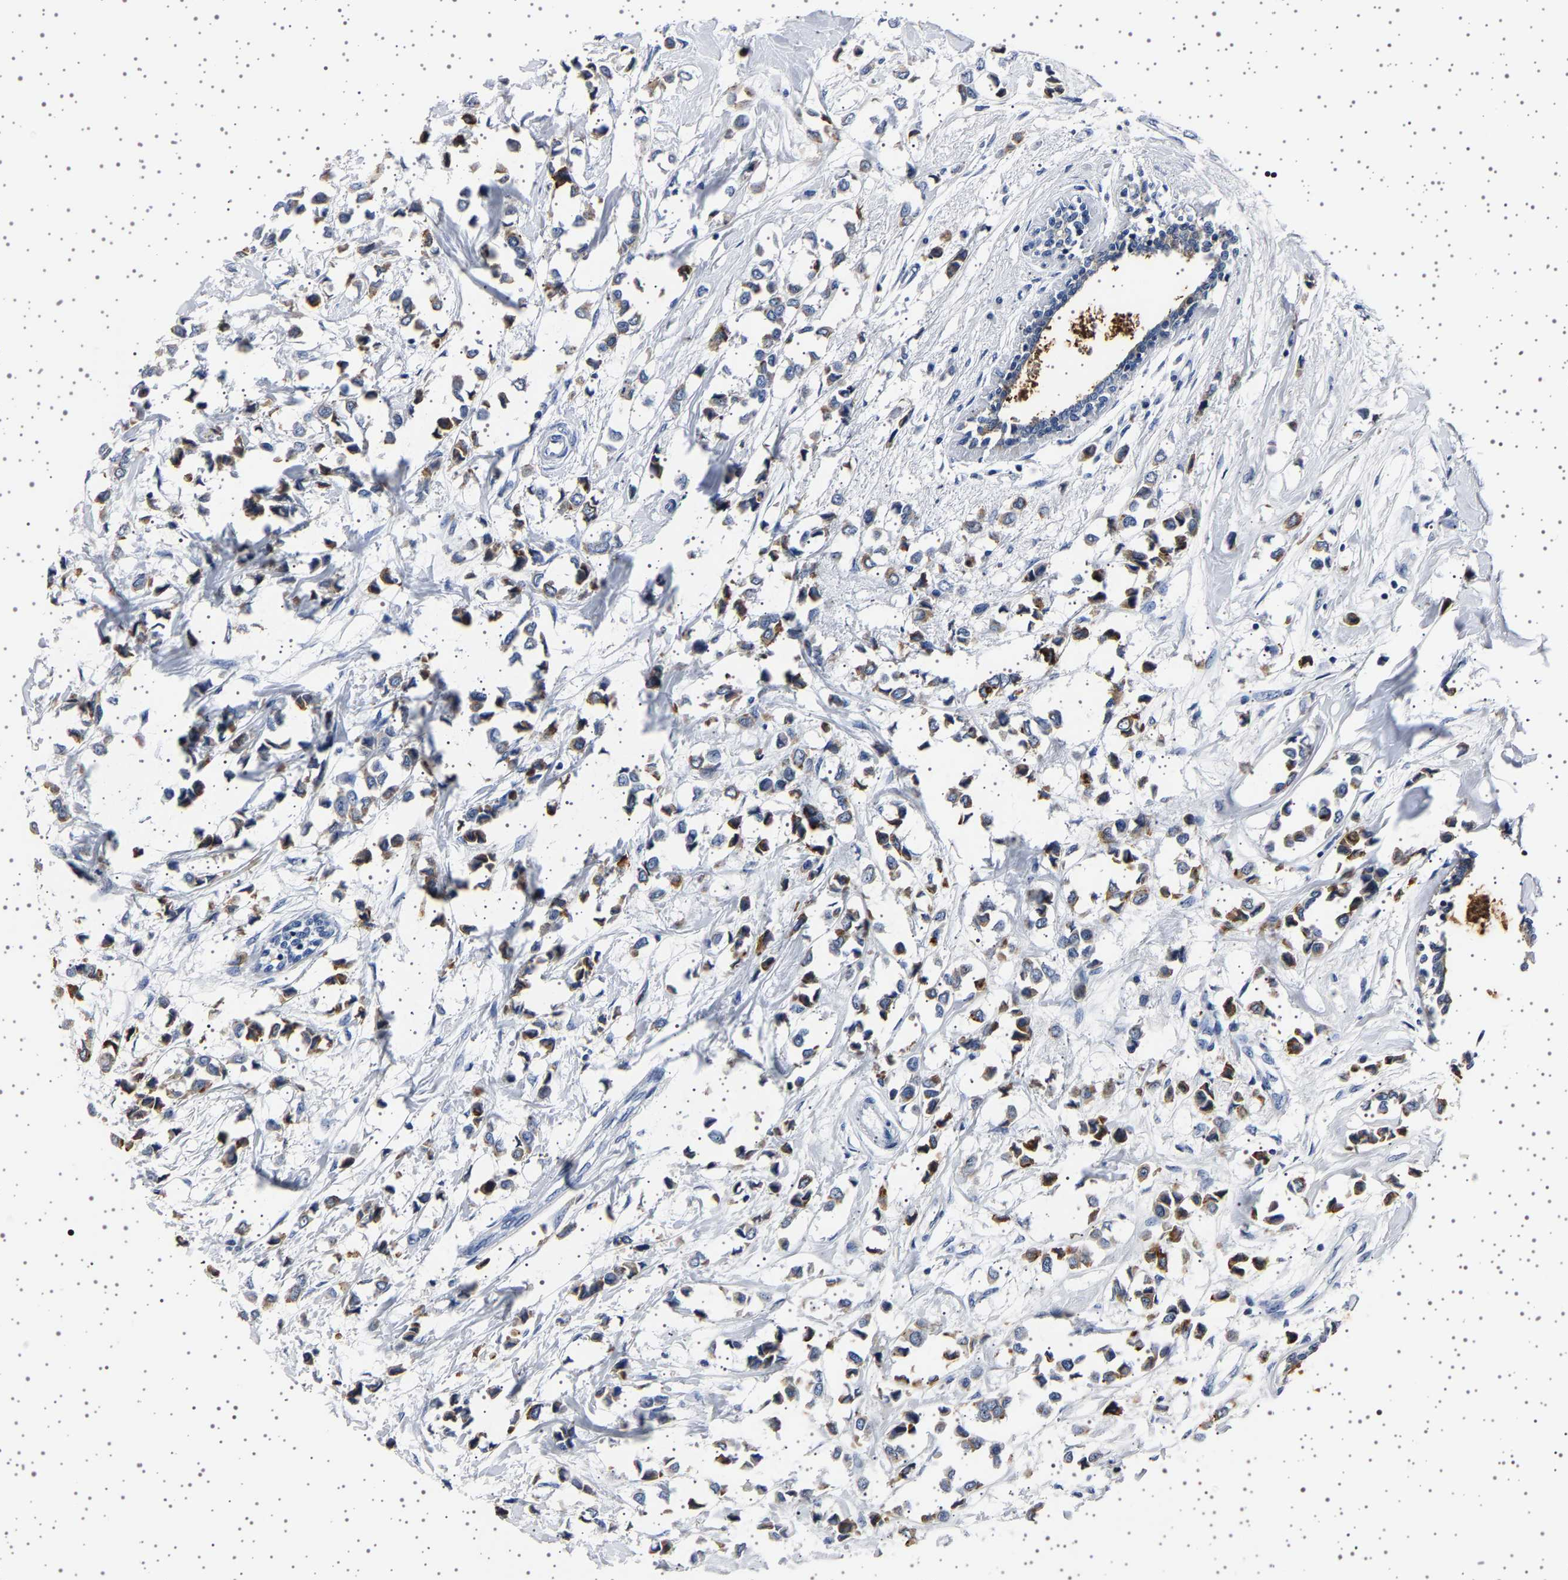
{"staining": {"intensity": "moderate", "quantity": "25%-75%", "location": "cytoplasmic/membranous"}, "tissue": "breast cancer", "cell_type": "Tumor cells", "image_type": "cancer", "snomed": [{"axis": "morphology", "description": "Lobular carcinoma"}, {"axis": "topography", "description": "Breast"}], "caption": "Protein analysis of breast cancer (lobular carcinoma) tissue displays moderate cytoplasmic/membranous expression in about 25%-75% of tumor cells. The staining is performed using DAB (3,3'-diaminobenzidine) brown chromogen to label protein expression. The nuclei are counter-stained blue using hematoxylin.", "gene": "TFF3", "patient": {"sex": "female", "age": 51}}